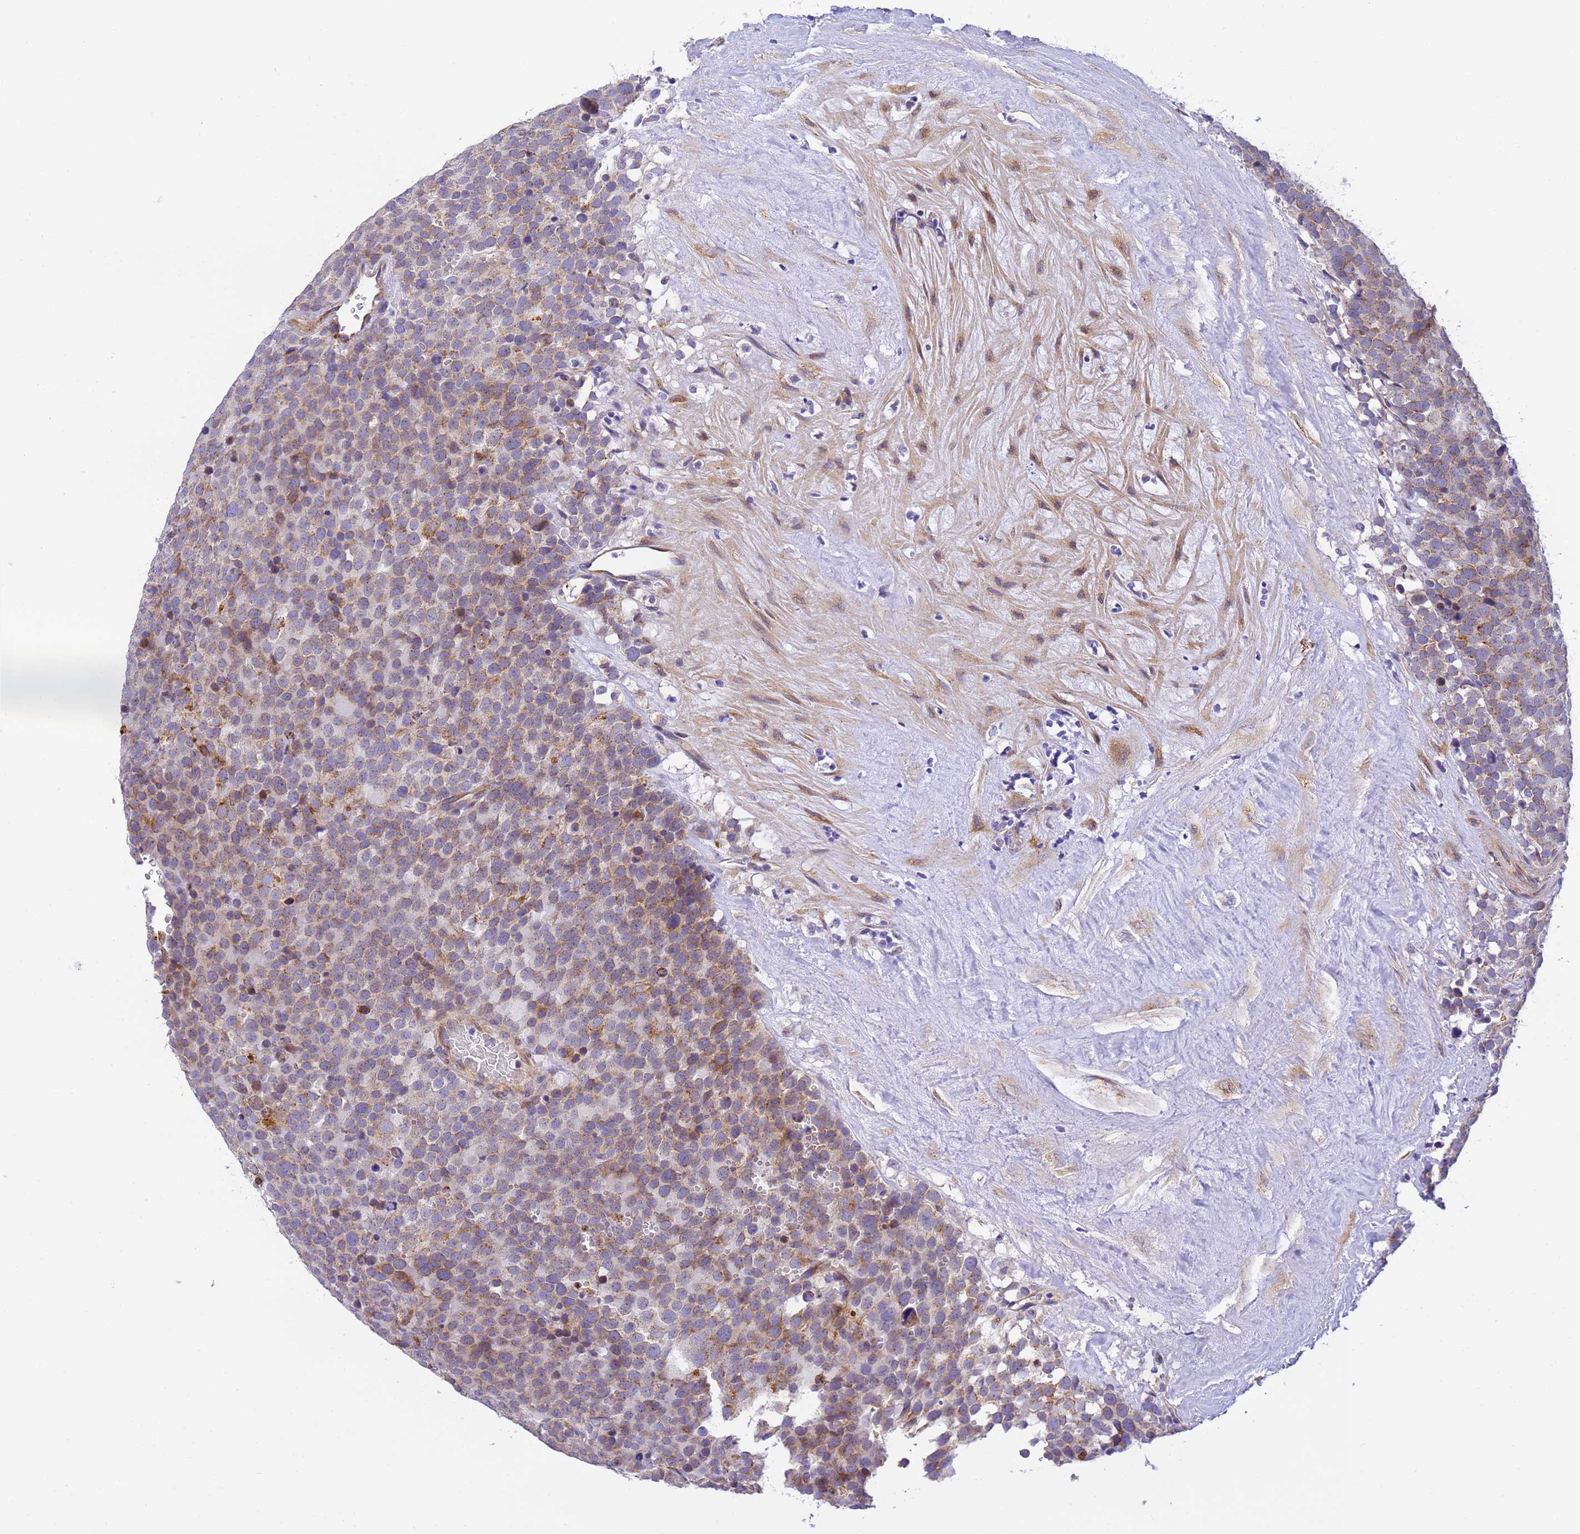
{"staining": {"intensity": "moderate", "quantity": "25%-75%", "location": "cytoplasmic/membranous"}, "tissue": "testis cancer", "cell_type": "Tumor cells", "image_type": "cancer", "snomed": [{"axis": "morphology", "description": "Seminoma, NOS"}, {"axis": "topography", "description": "Testis"}], "caption": "Protein expression analysis of testis seminoma shows moderate cytoplasmic/membranous expression in approximately 25%-75% of tumor cells.", "gene": "RHBDD3", "patient": {"sex": "male", "age": 71}}